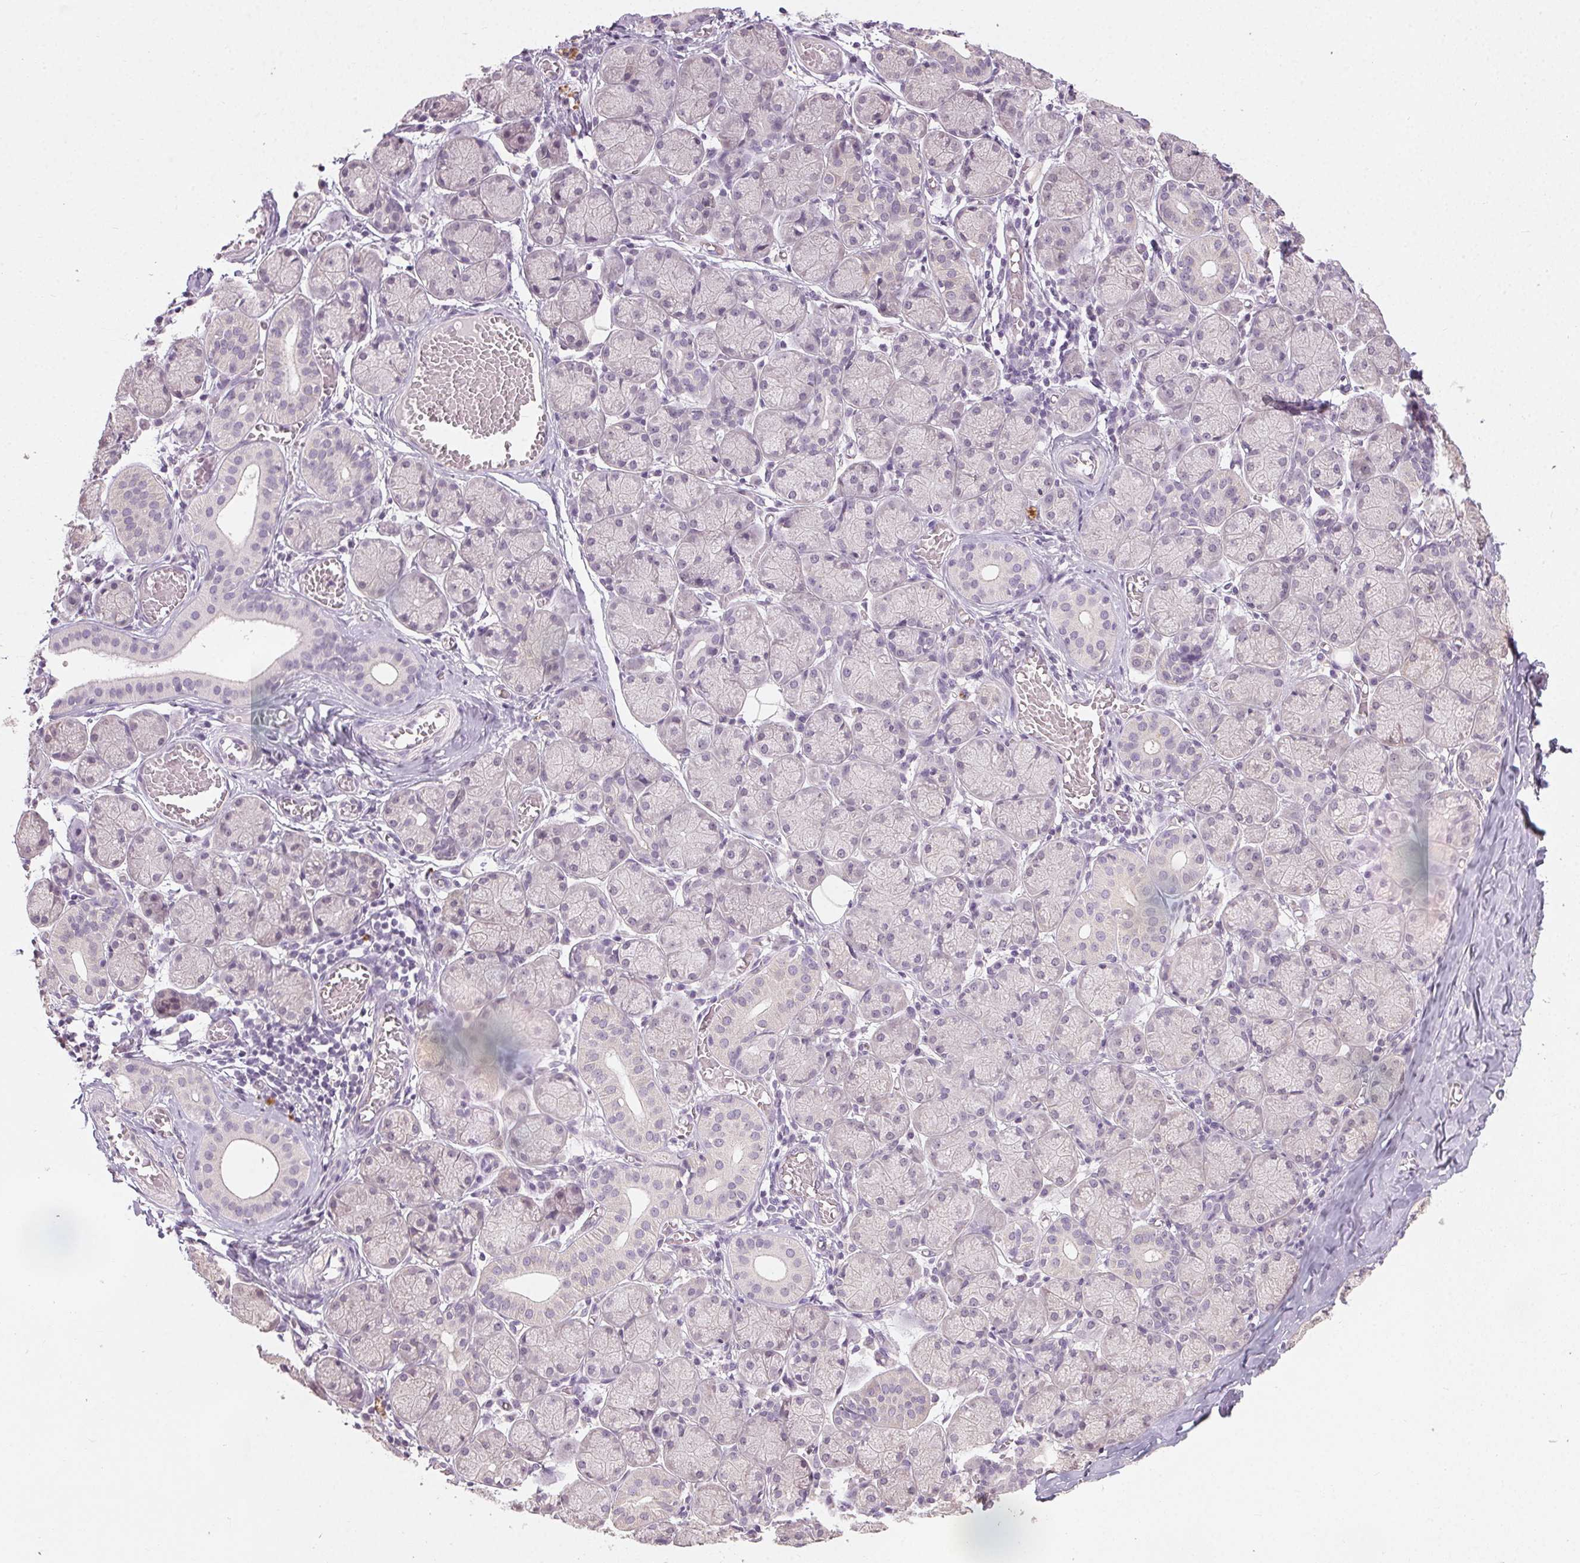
{"staining": {"intensity": "negative", "quantity": "none", "location": "none"}, "tissue": "salivary gland", "cell_type": "Glandular cells", "image_type": "normal", "snomed": [{"axis": "morphology", "description": "Normal tissue, NOS"}, {"axis": "topography", "description": "Salivary gland"}, {"axis": "topography", "description": "Peripheral nerve tissue"}], "caption": "Immunohistochemistry photomicrograph of normal salivary gland: salivary gland stained with DAB exhibits no significant protein expression in glandular cells.", "gene": "CLTRN", "patient": {"sex": "female", "age": 24}}